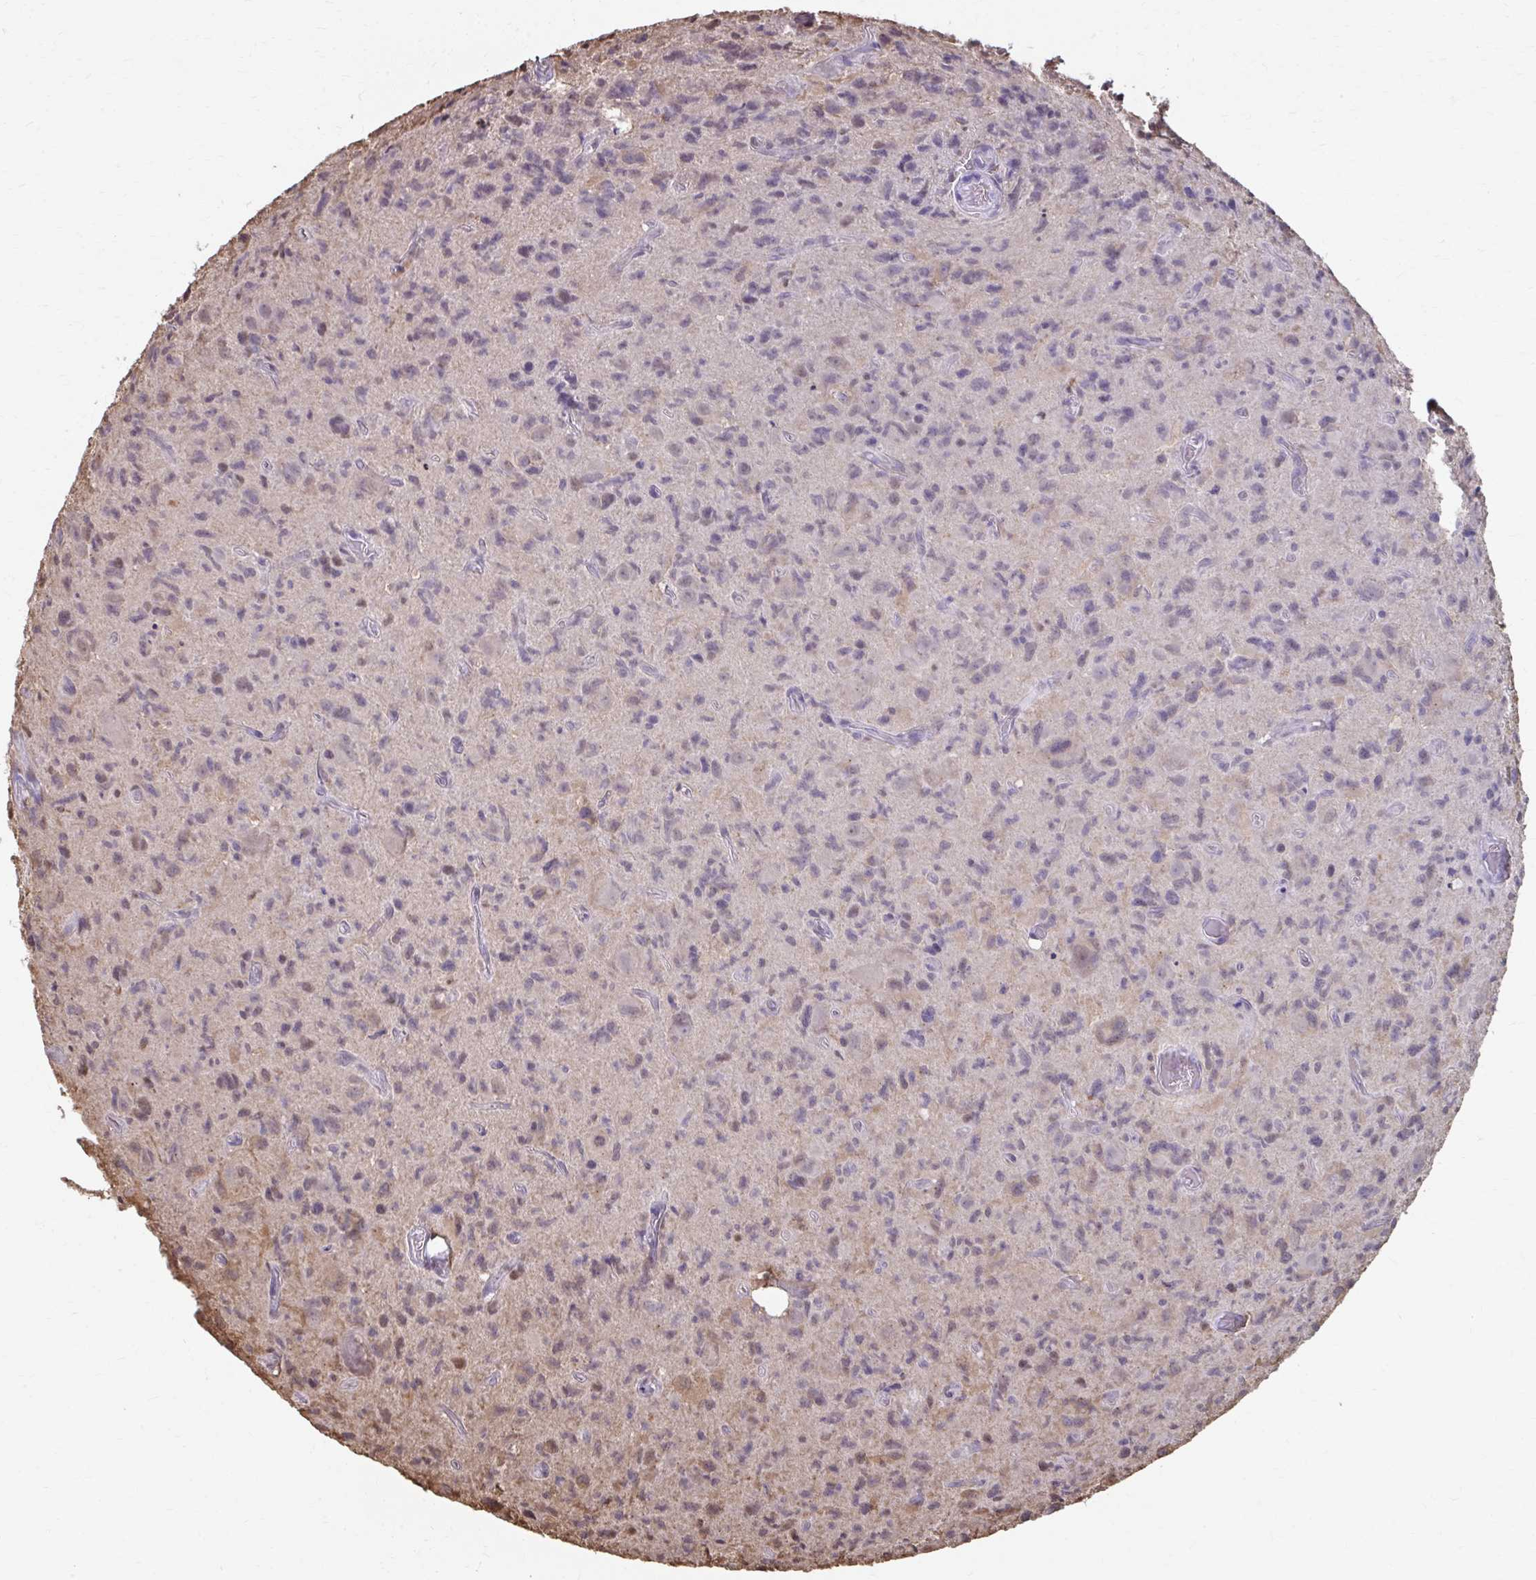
{"staining": {"intensity": "weak", "quantity": "<25%", "location": "cytoplasmic/membranous,nuclear"}, "tissue": "glioma", "cell_type": "Tumor cells", "image_type": "cancer", "snomed": [{"axis": "morphology", "description": "Glioma, malignant, High grade"}, {"axis": "topography", "description": "Brain"}], "caption": "IHC micrograph of human glioma stained for a protein (brown), which demonstrates no expression in tumor cells.", "gene": "ING4", "patient": {"sex": "male", "age": 76}}